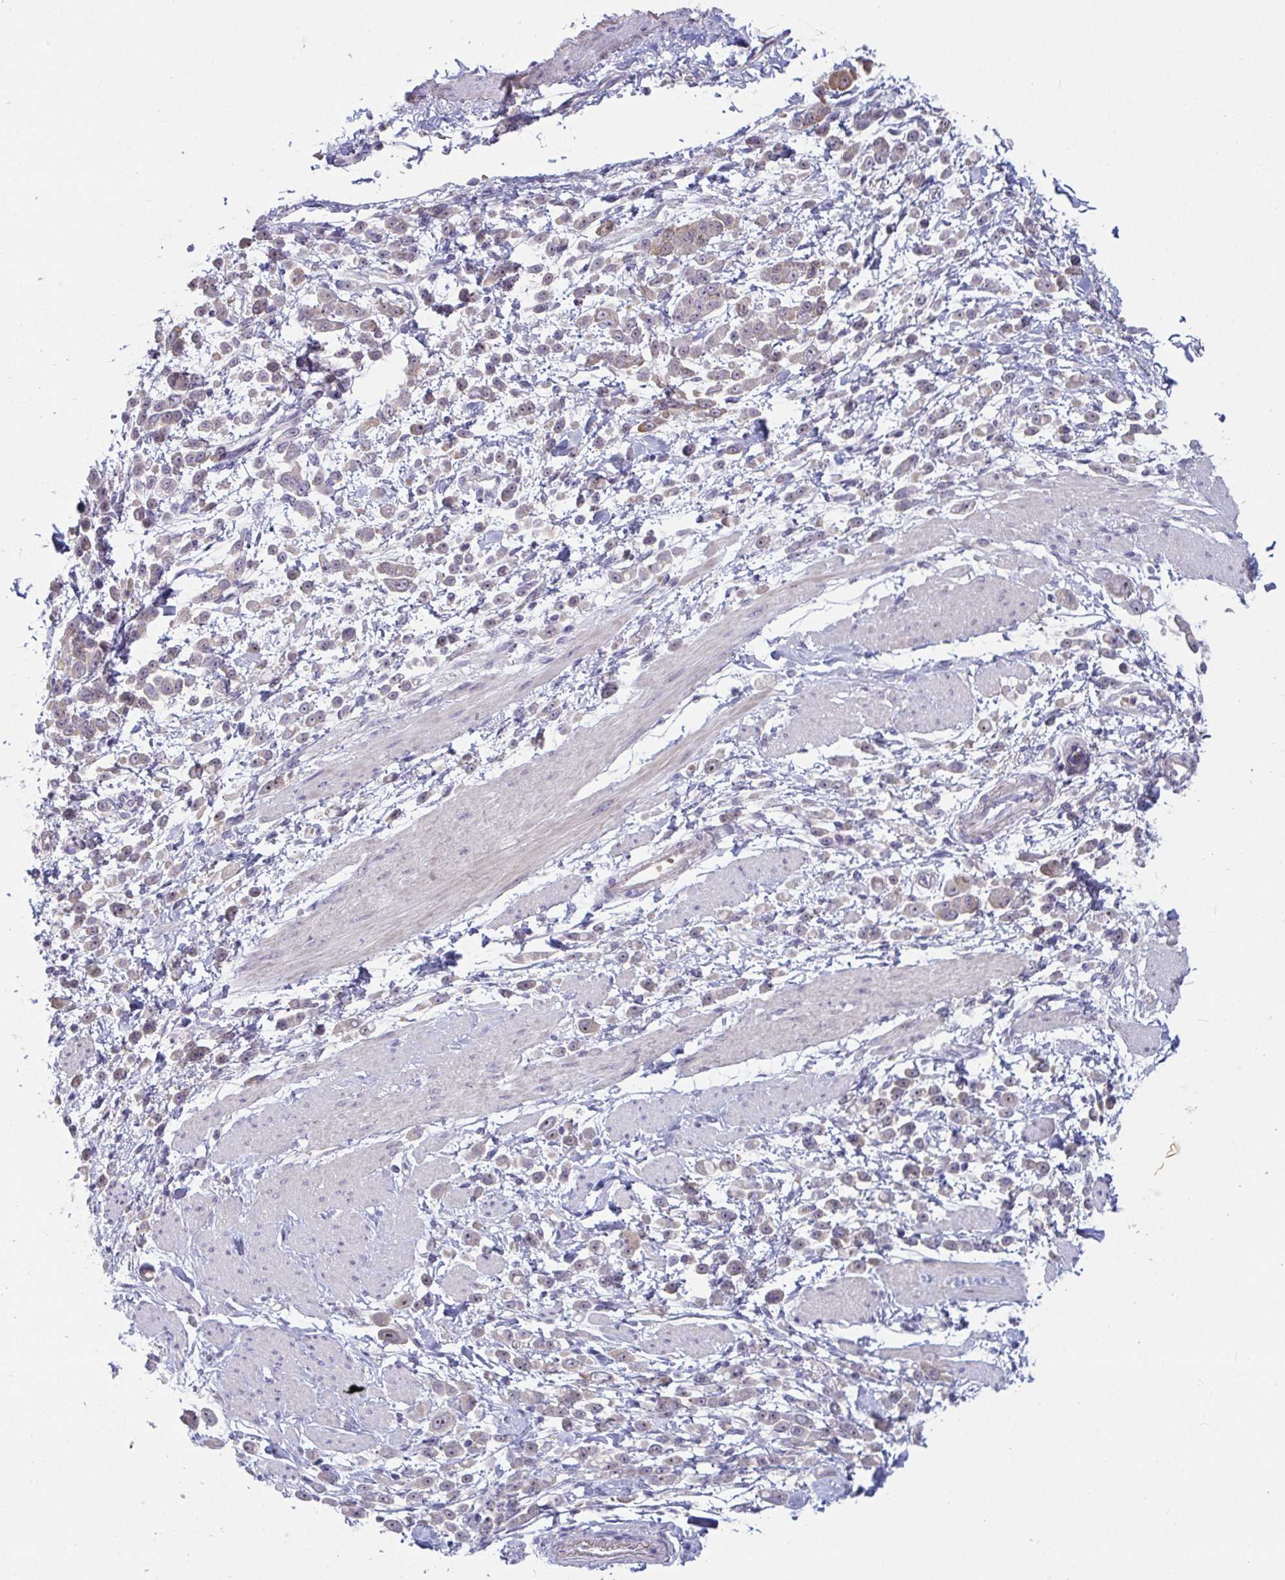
{"staining": {"intensity": "weak", "quantity": "25%-75%", "location": "nuclear"}, "tissue": "pancreatic cancer", "cell_type": "Tumor cells", "image_type": "cancer", "snomed": [{"axis": "morphology", "description": "Normal tissue, NOS"}, {"axis": "morphology", "description": "Adenocarcinoma, NOS"}, {"axis": "topography", "description": "Pancreas"}], "caption": "Adenocarcinoma (pancreatic) stained with IHC demonstrates weak nuclear expression in about 25%-75% of tumor cells.", "gene": "MYC", "patient": {"sex": "female", "age": 64}}